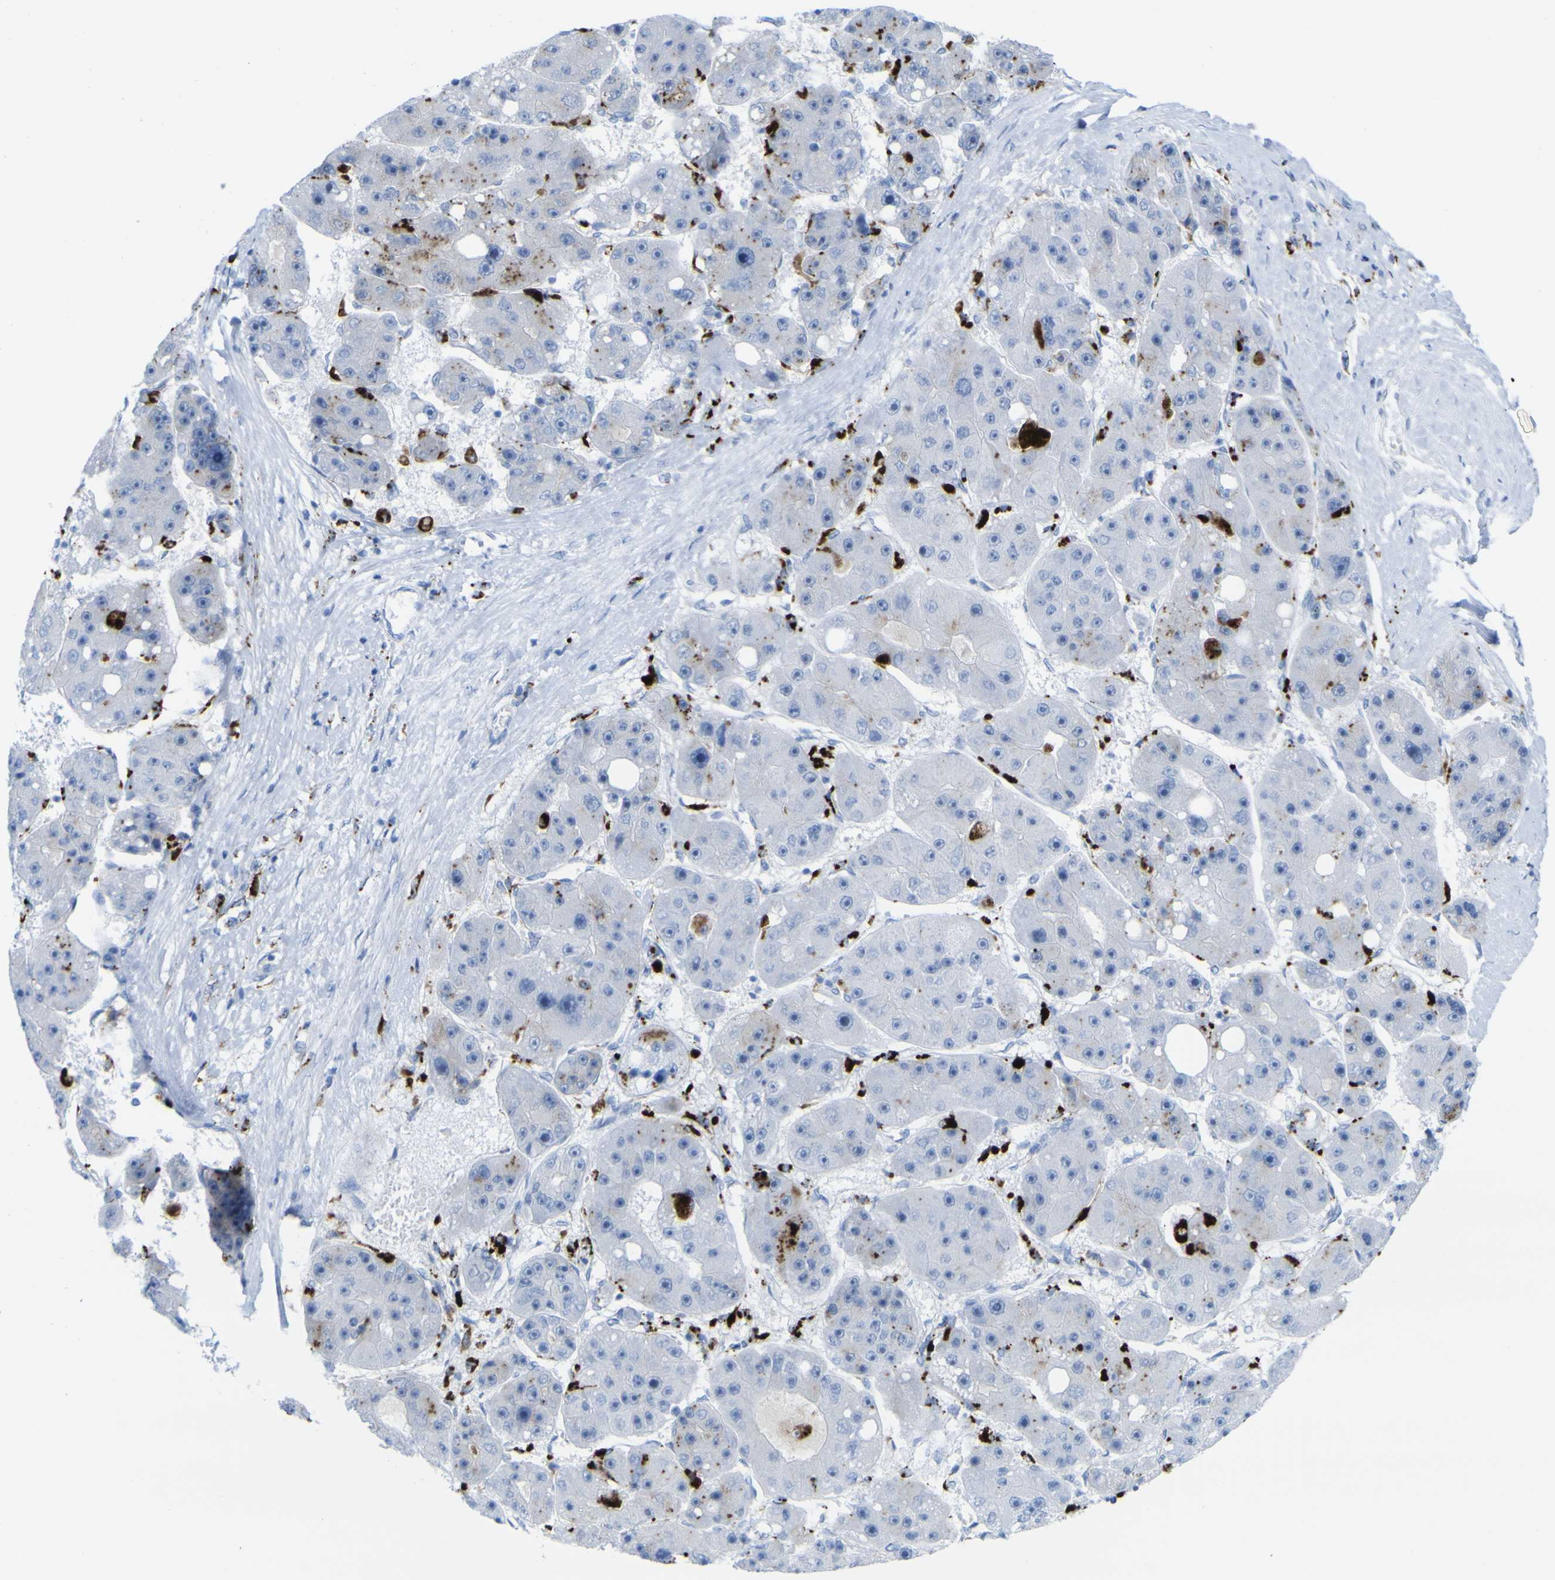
{"staining": {"intensity": "moderate", "quantity": "<25%", "location": "cytoplasmic/membranous"}, "tissue": "liver cancer", "cell_type": "Tumor cells", "image_type": "cancer", "snomed": [{"axis": "morphology", "description": "Carcinoma, Hepatocellular, NOS"}, {"axis": "topography", "description": "Liver"}], "caption": "This histopathology image reveals IHC staining of liver cancer (hepatocellular carcinoma), with low moderate cytoplasmic/membranous staining in about <25% of tumor cells.", "gene": "PLD3", "patient": {"sex": "female", "age": 61}}